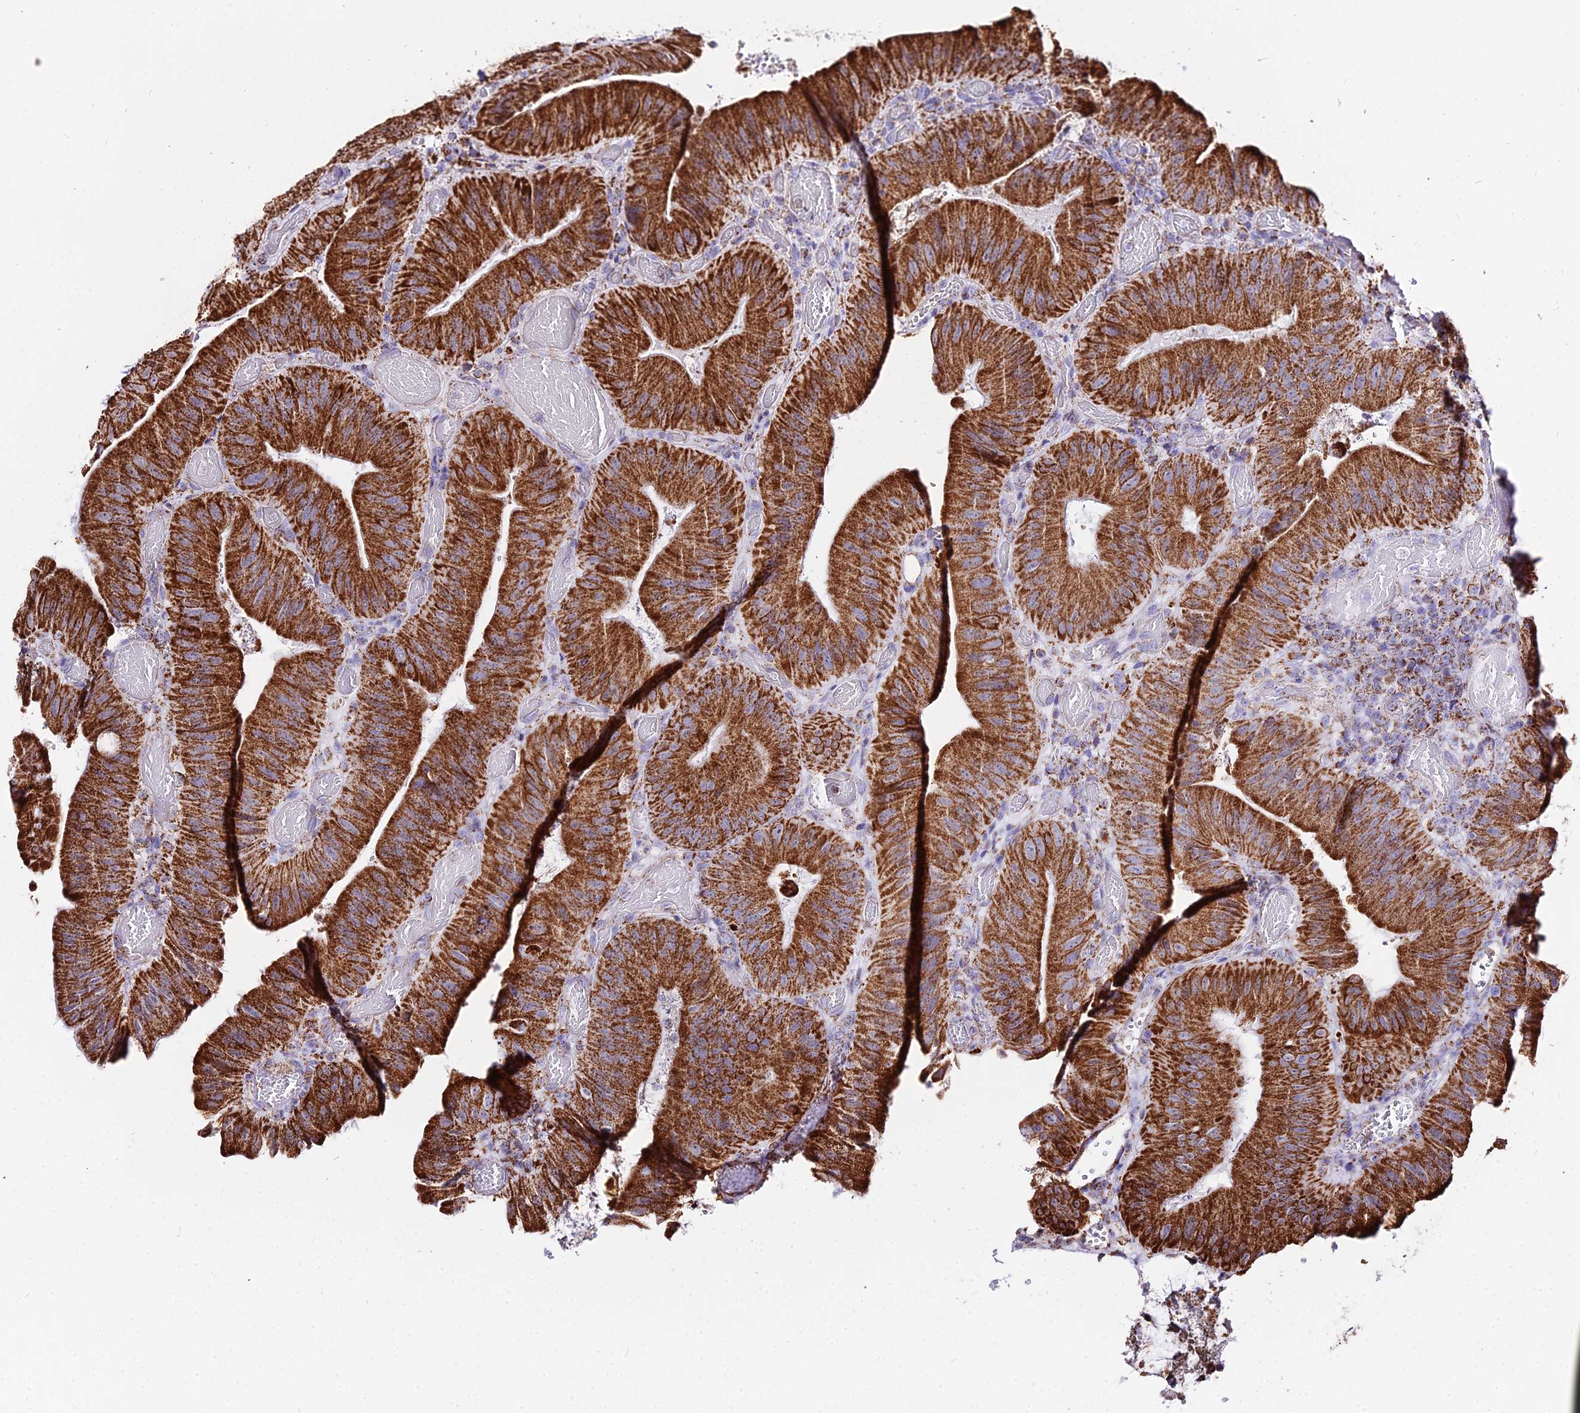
{"staining": {"intensity": "strong", "quantity": ">75%", "location": "cytoplasmic/membranous"}, "tissue": "colorectal cancer", "cell_type": "Tumor cells", "image_type": "cancer", "snomed": [{"axis": "morphology", "description": "Adenocarcinoma, NOS"}, {"axis": "topography", "description": "Colon"}], "caption": "Protein positivity by immunohistochemistry exhibits strong cytoplasmic/membranous staining in about >75% of tumor cells in colorectal cancer (adenocarcinoma).", "gene": "ATP5PD", "patient": {"sex": "female", "age": 43}}